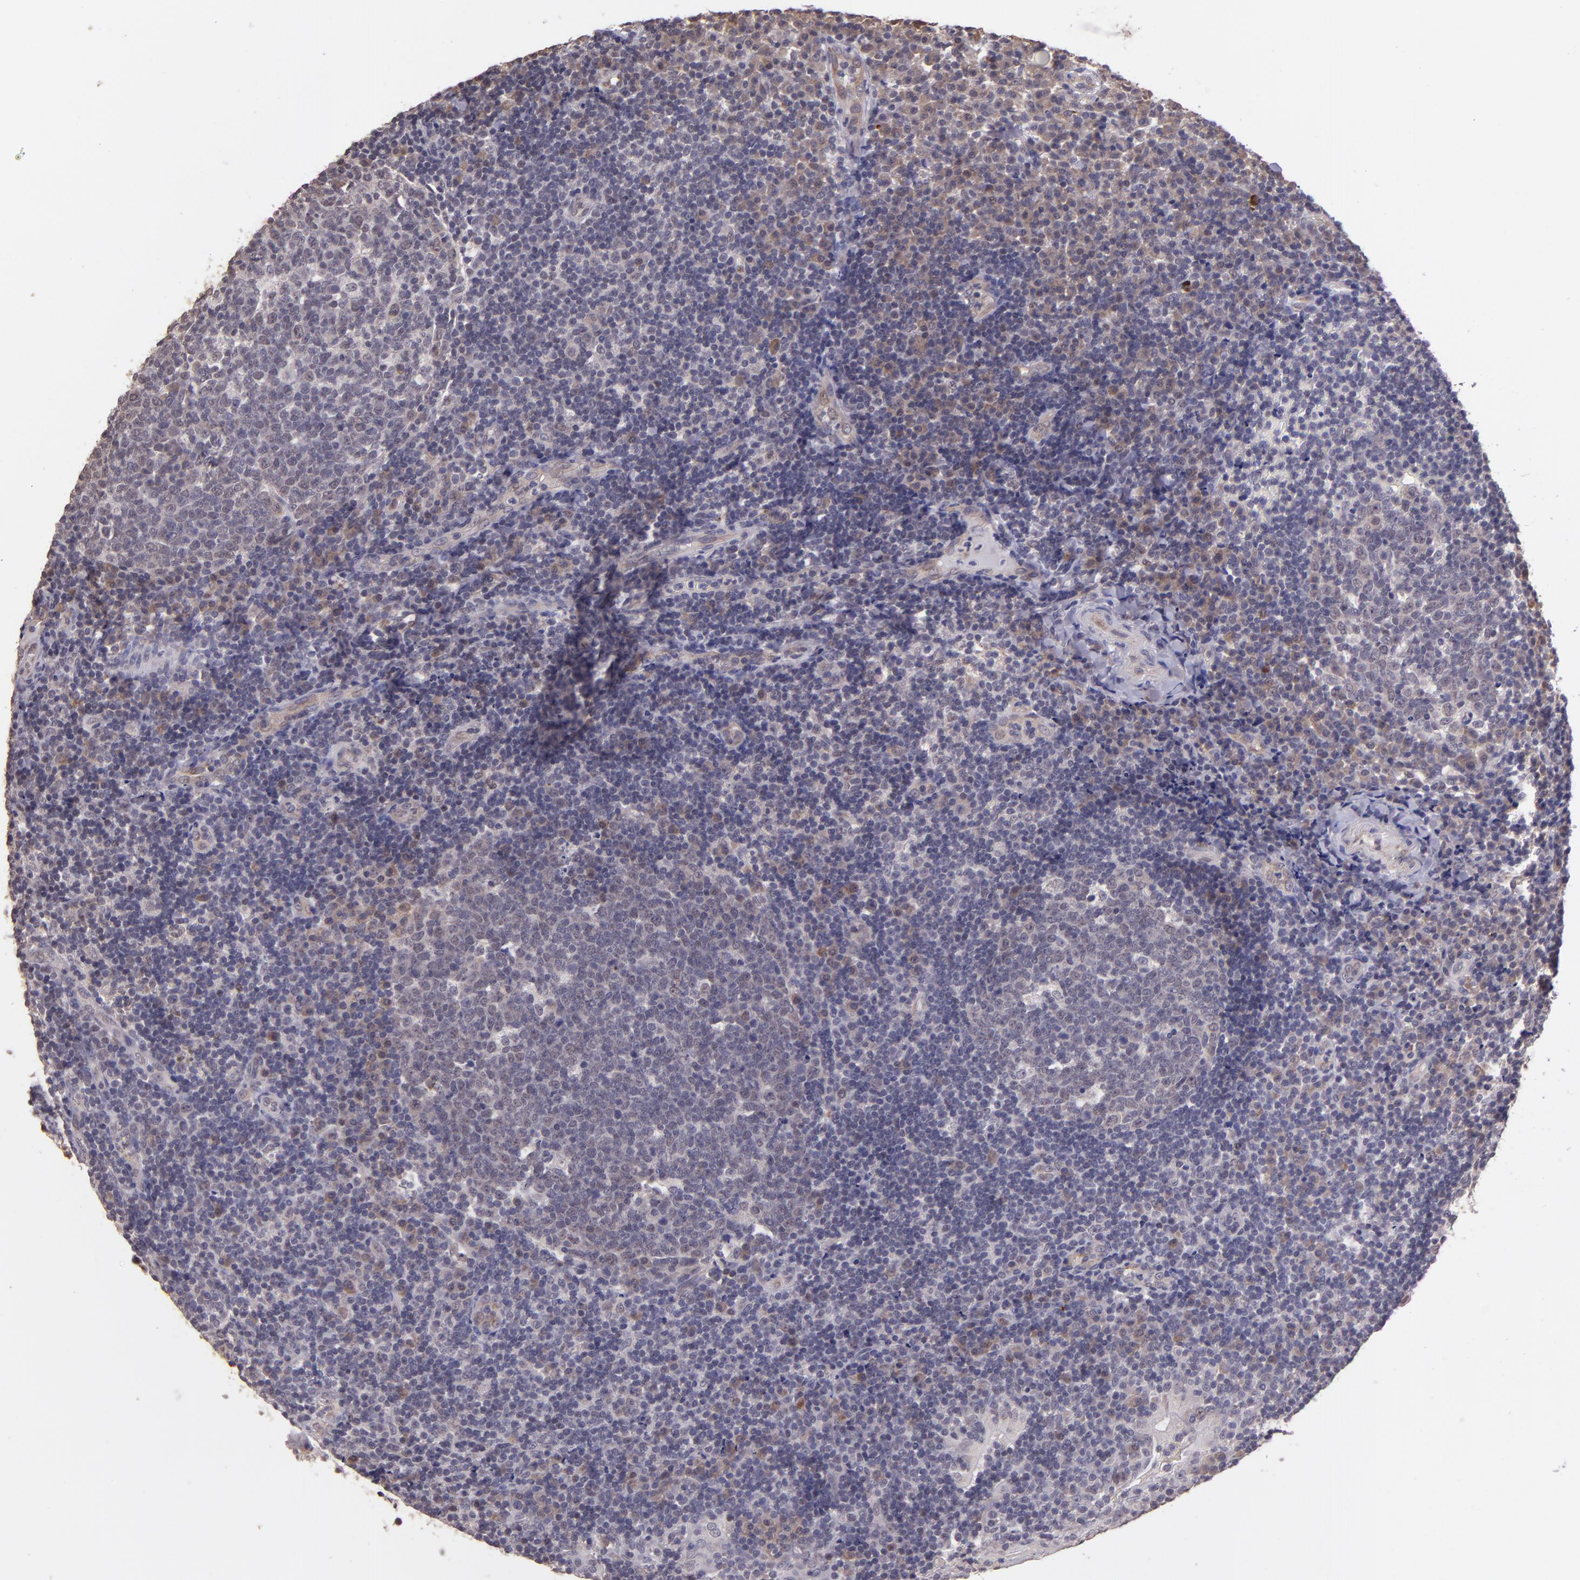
{"staining": {"intensity": "negative", "quantity": "none", "location": "none"}, "tissue": "tonsil", "cell_type": "Germinal center cells", "image_type": "normal", "snomed": [{"axis": "morphology", "description": "Normal tissue, NOS"}, {"axis": "topography", "description": "Tonsil"}], "caption": "Germinal center cells show no significant expression in unremarkable tonsil.", "gene": "TAF7L", "patient": {"sex": "female", "age": 40}}